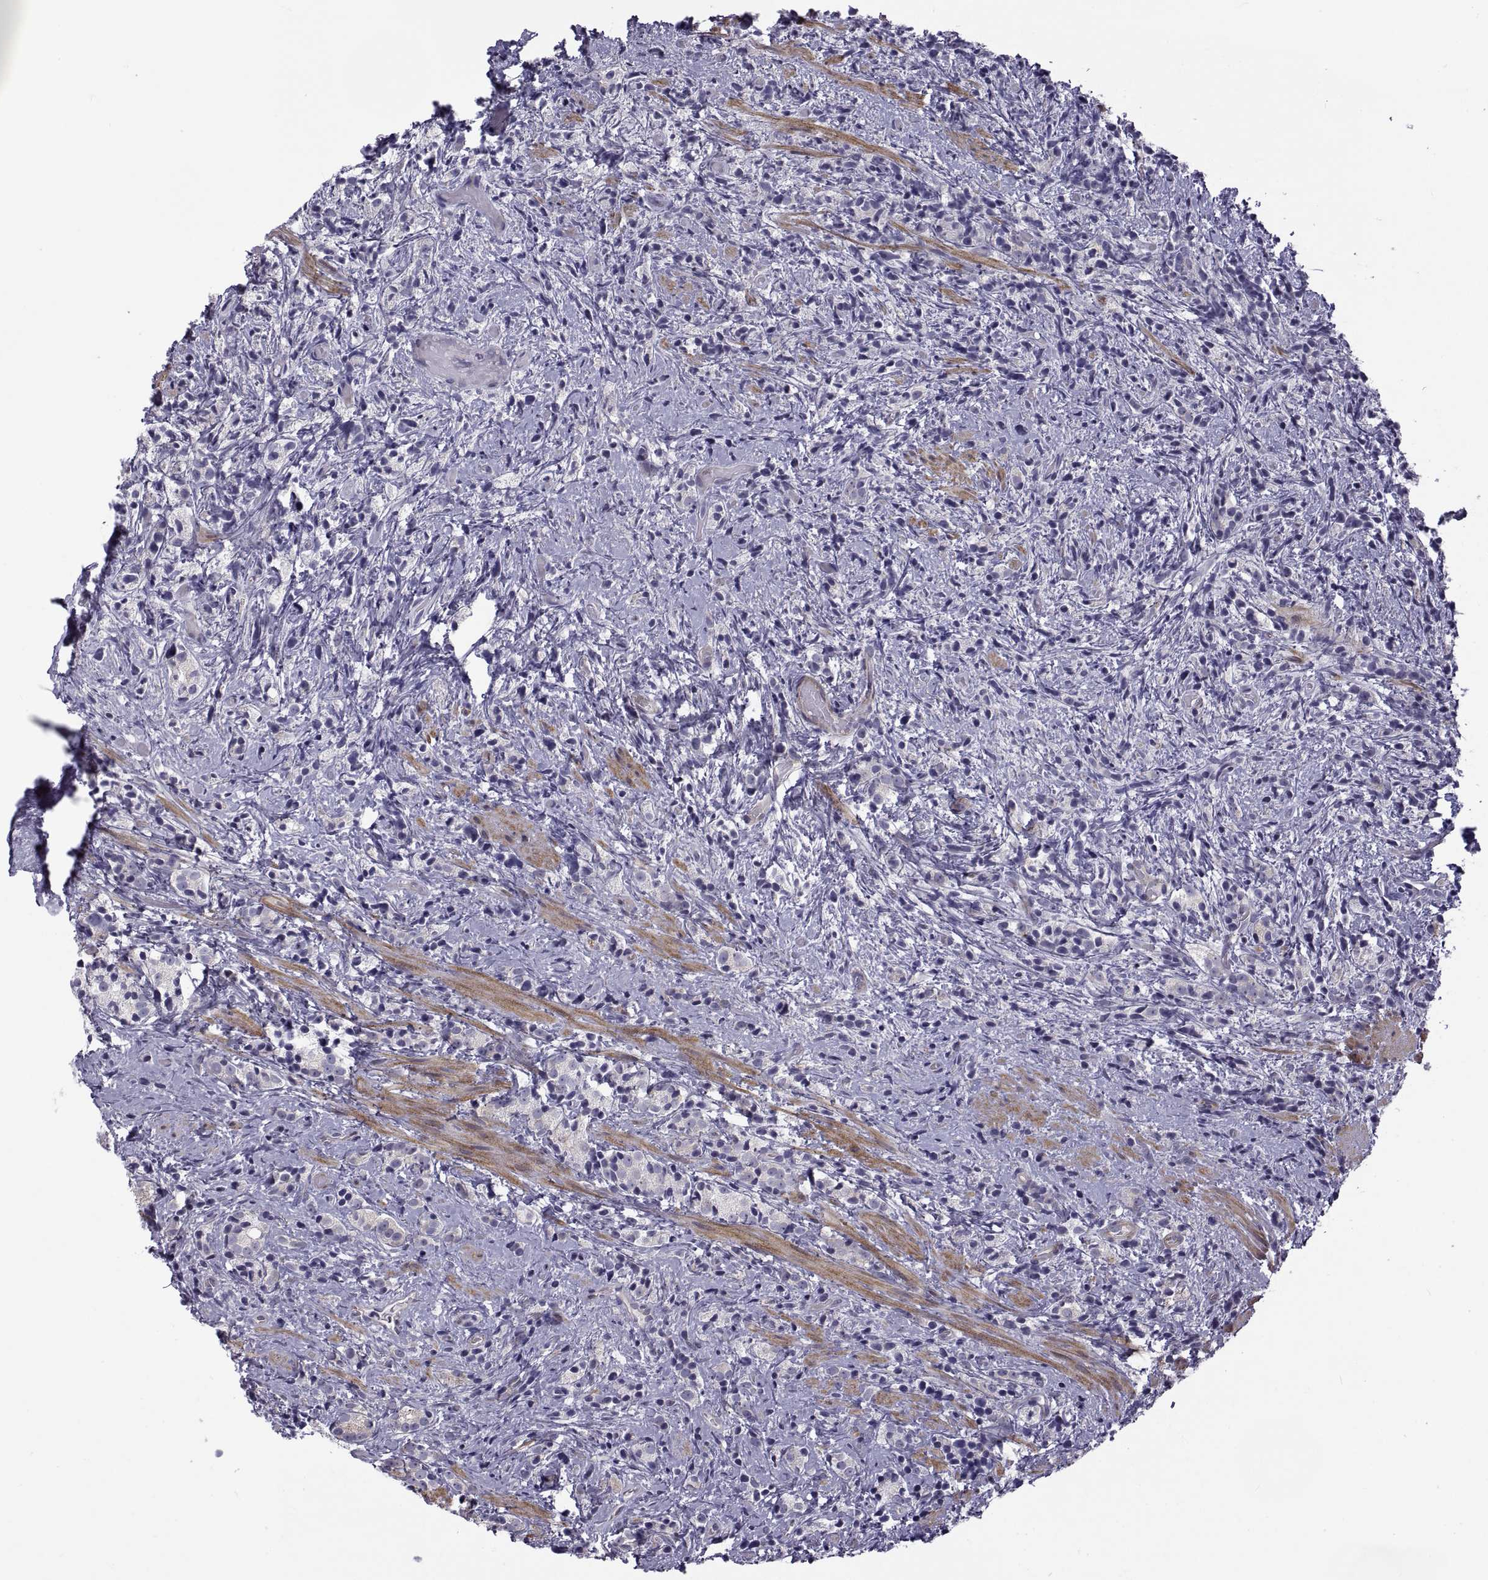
{"staining": {"intensity": "negative", "quantity": "none", "location": "none"}, "tissue": "prostate cancer", "cell_type": "Tumor cells", "image_type": "cancer", "snomed": [{"axis": "morphology", "description": "Adenocarcinoma, High grade"}, {"axis": "topography", "description": "Prostate"}], "caption": "IHC photomicrograph of human adenocarcinoma (high-grade) (prostate) stained for a protein (brown), which displays no expression in tumor cells. (DAB IHC, high magnification).", "gene": "TMEM158", "patient": {"sex": "male", "age": 53}}